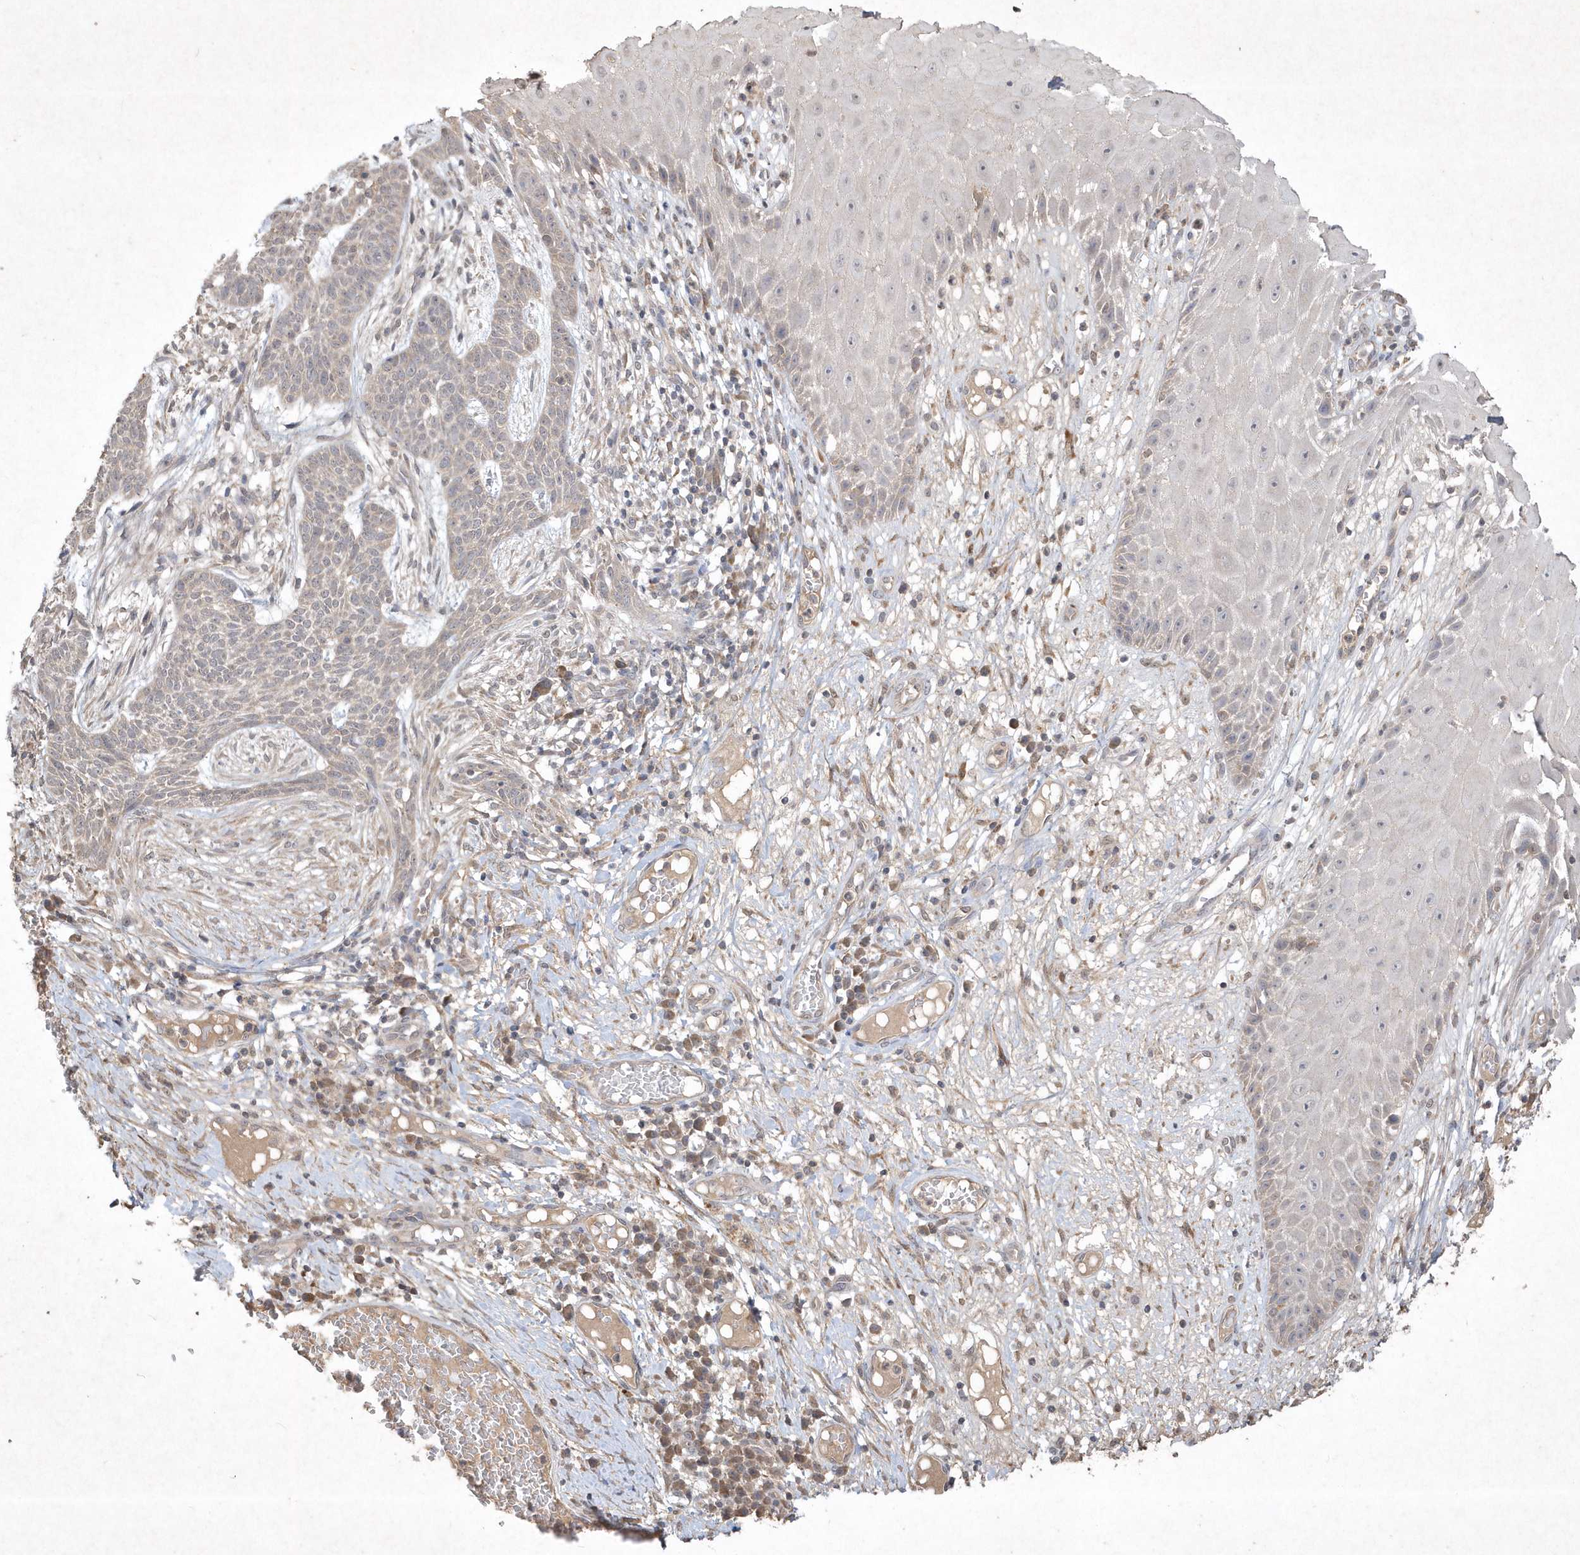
{"staining": {"intensity": "negative", "quantity": "none", "location": "none"}, "tissue": "skin cancer", "cell_type": "Tumor cells", "image_type": "cancer", "snomed": [{"axis": "morphology", "description": "Normal tissue, NOS"}, {"axis": "morphology", "description": "Basal cell carcinoma"}, {"axis": "topography", "description": "Skin"}], "caption": "Tumor cells are negative for brown protein staining in skin basal cell carcinoma.", "gene": "AKR7A2", "patient": {"sex": "male", "age": 64}}